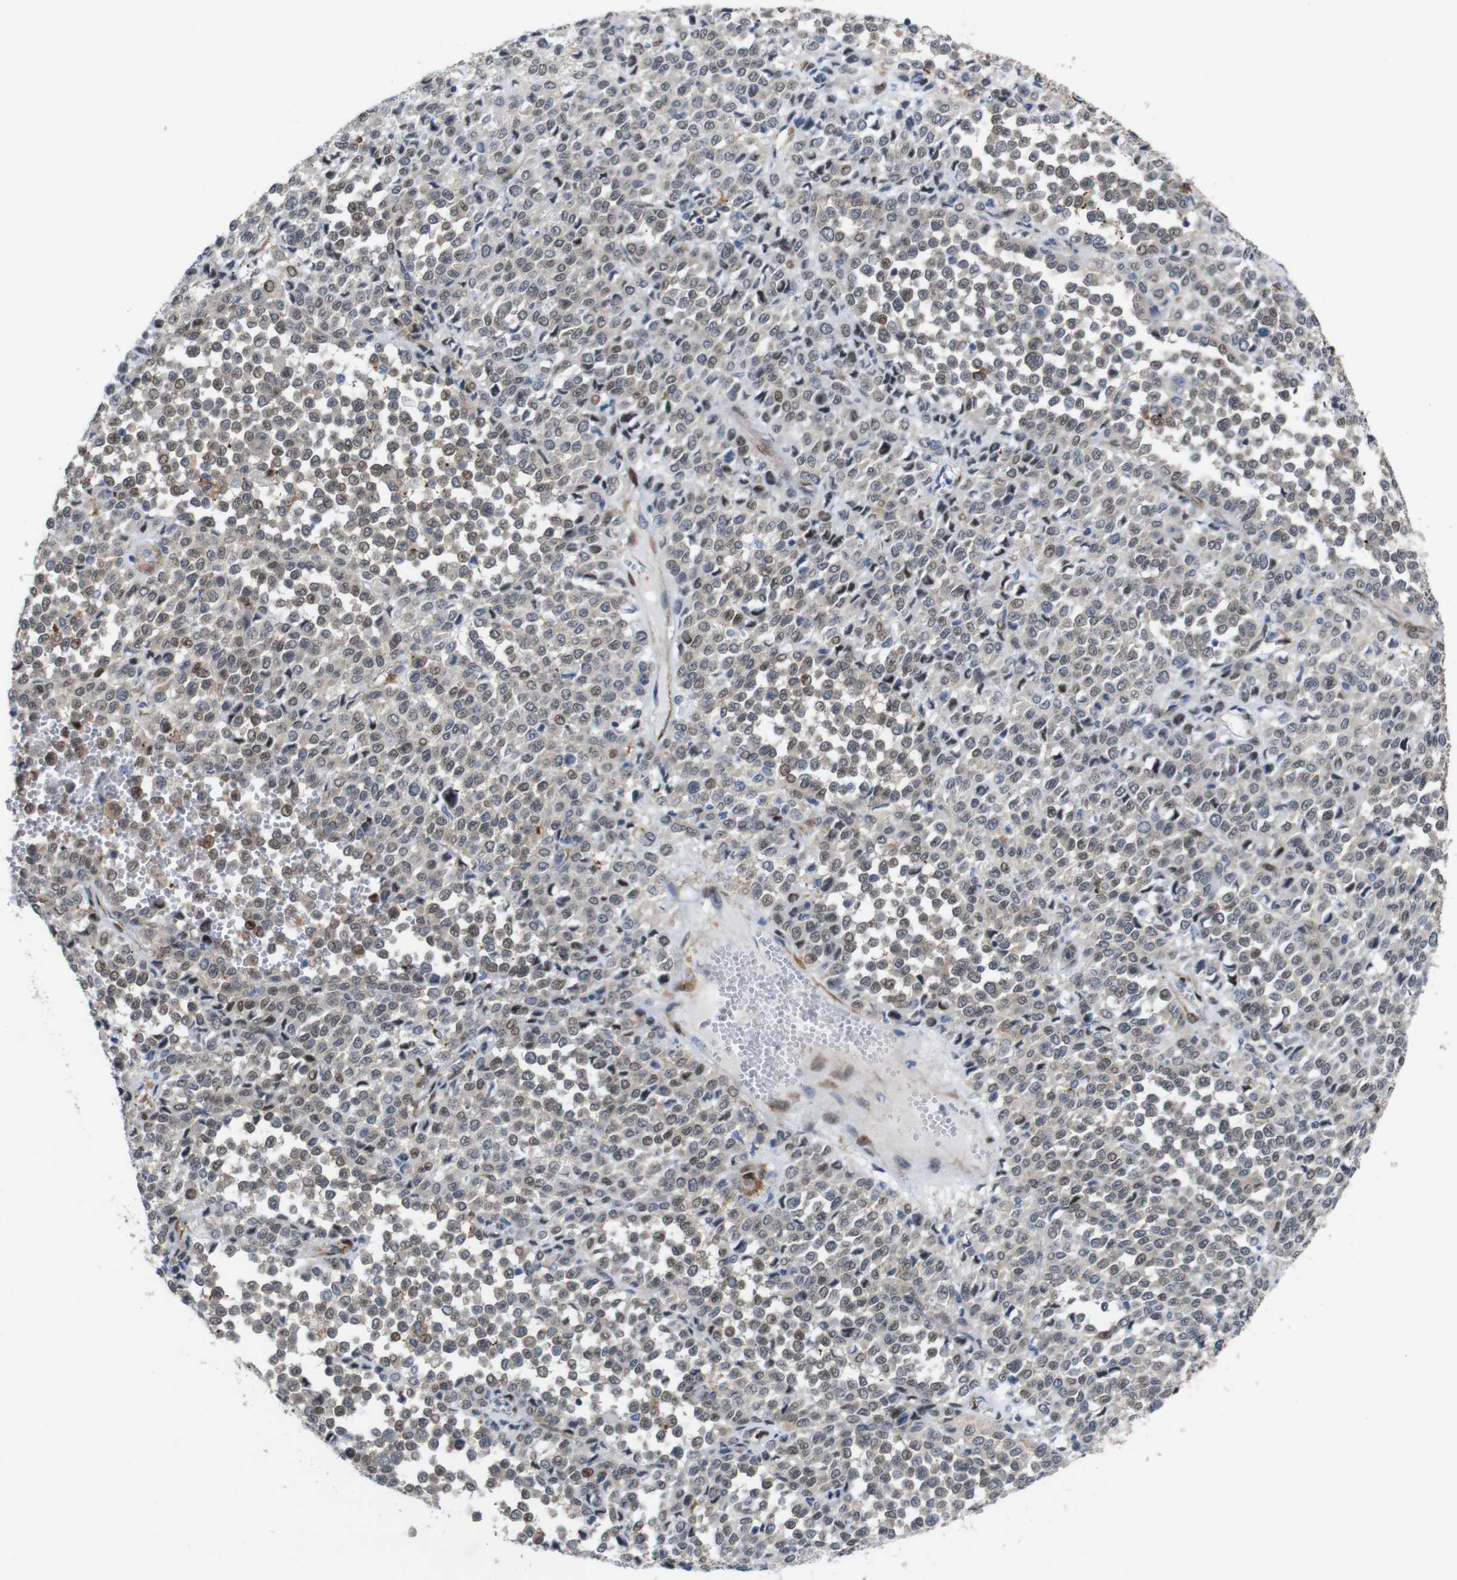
{"staining": {"intensity": "moderate", "quantity": "<25%", "location": "cytoplasmic/membranous,nuclear"}, "tissue": "melanoma", "cell_type": "Tumor cells", "image_type": "cancer", "snomed": [{"axis": "morphology", "description": "Malignant melanoma, Metastatic site"}, {"axis": "topography", "description": "Pancreas"}], "caption": "Human melanoma stained for a protein (brown) shows moderate cytoplasmic/membranous and nuclear positive positivity in about <25% of tumor cells.", "gene": "PTGER4", "patient": {"sex": "female", "age": 30}}